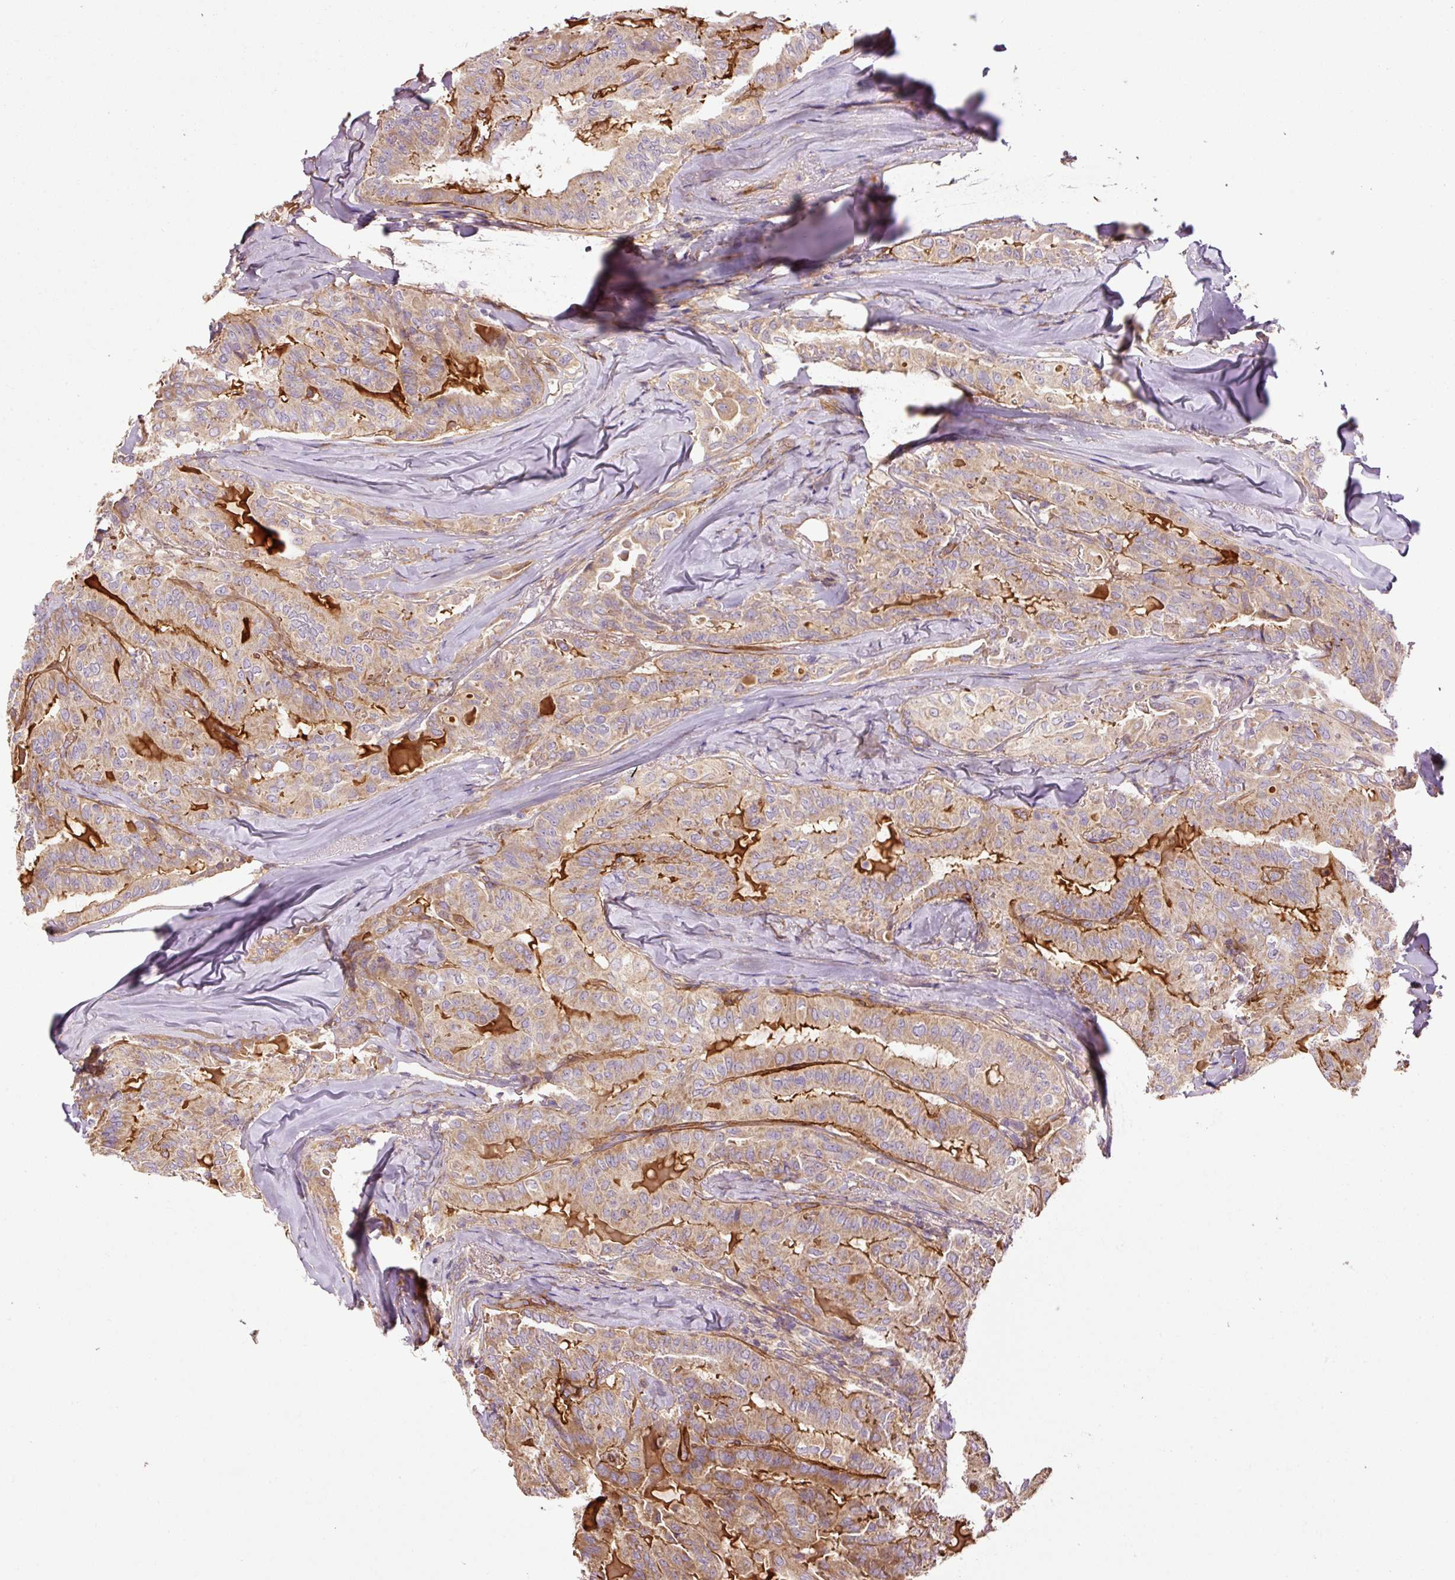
{"staining": {"intensity": "moderate", "quantity": ">75%", "location": "cytoplasmic/membranous"}, "tissue": "thyroid cancer", "cell_type": "Tumor cells", "image_type": "cancer", "snomed": [{"axis": "morphology", "description": "Papillary adenocarcinoma, NOS"}, {"axis": "topography", "description": "Thyroid gland"}], "caption": "Immunohistochemistry (IHC) image of neoplastic tissue: thyroid papillary adenocarcinoma stained using IHC shows medium levels of moderate protein expression localized specifically in the cytoplasmic/membranous of tumor cells, appearing as a cytoplasmic/membranous brown color.", "gene": "NID2", "patient": {"sex": "female", "age": 68}}